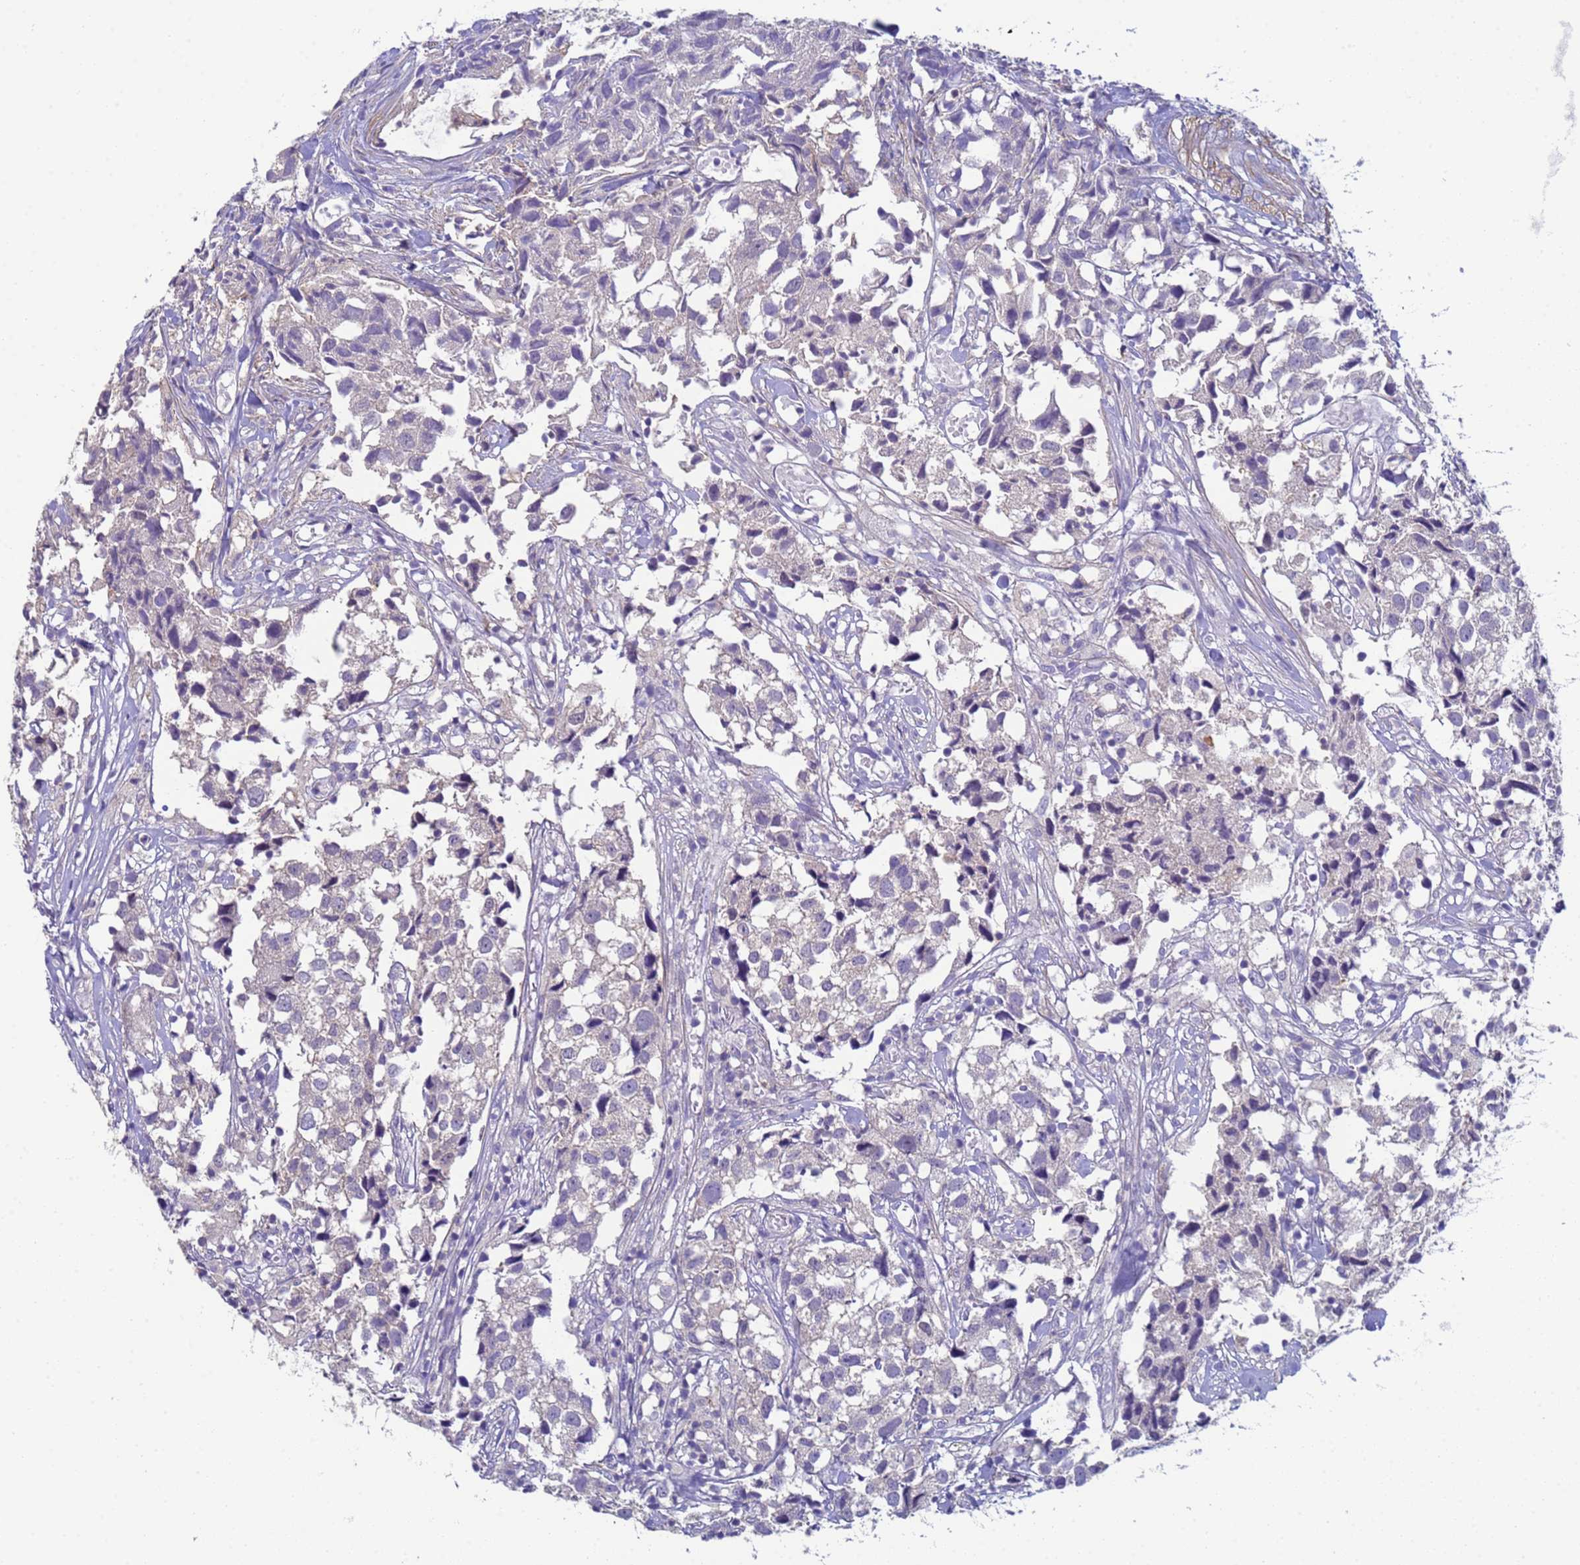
{"staining": {"intensity": "negative", "quantity": "none", "location": "none"}, "tissue": "urothelial cancer", "cell_type": "Tumor cells", "image_type": "cancer", "snomed": [{"axis": "morphology", "description": "Urothelial carcinoma, High grade"}, {"axis": "topography", "description": "Urinary bladder"}], "caption": "Urothelial cancer stained for a protein using immunohistochemistry exhibits no staining tumor cells.", "gene": "KLHL13", "patient": {"sex": "female", "age": 75}}